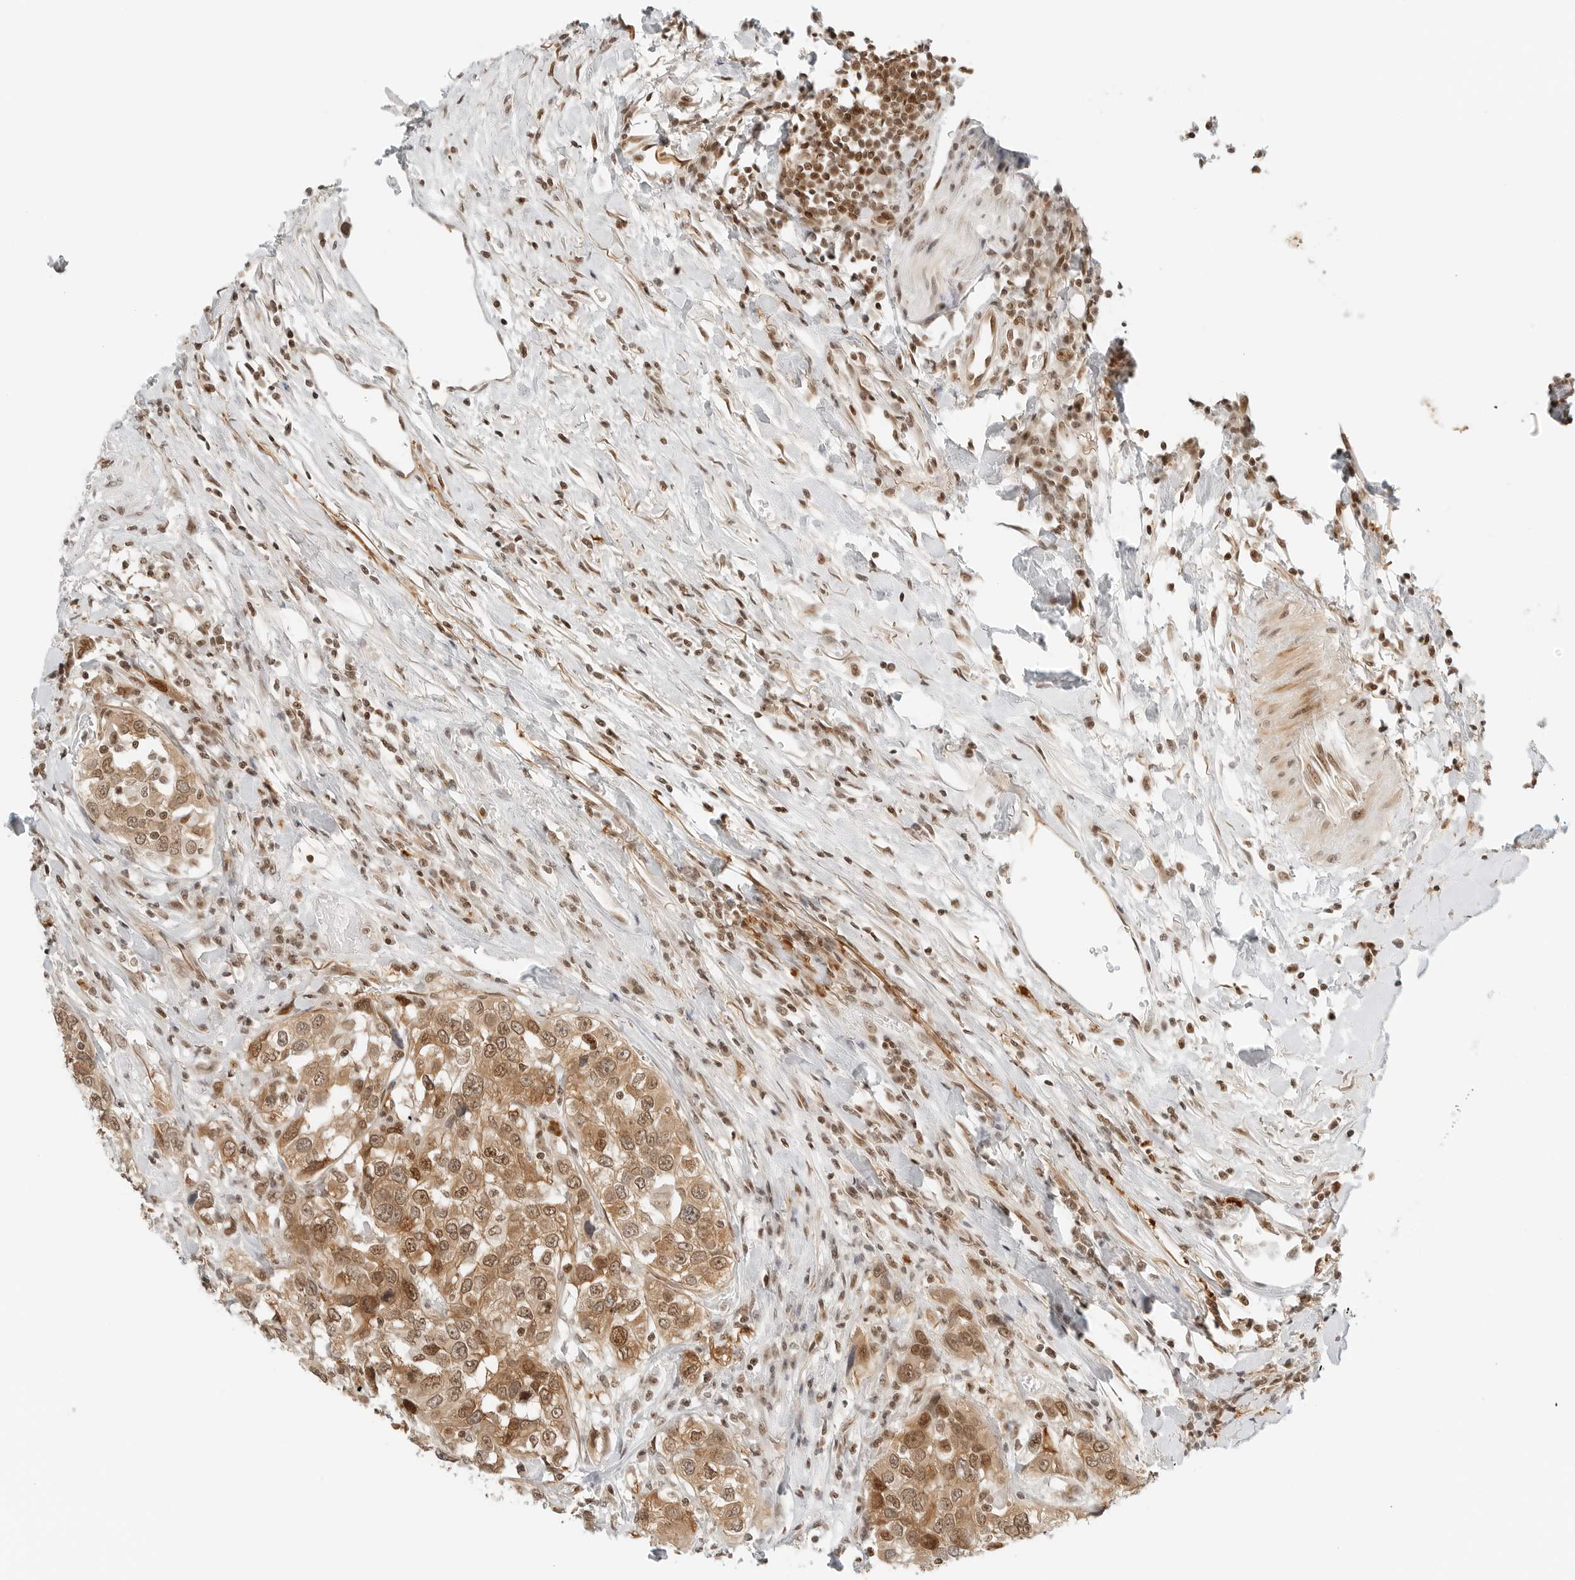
{"staining": {"intensity": "moderate", "quantity": ">75%", "location": "cytoplasmic/membranous,nuclear"}, "tissue": "urothelial cancer", "cell_type": "Tumor cells", "image_type": "cancer", "snomed": [{"axis": "morphology", "description": "Urothelial carcinoma, High grade"}, {"axis": "topography", "description": "Urinary bladder"}], "caption": "Immunohistochemical staining of urothelial cancer reveals medium levels of moderate cytoplasmic/membranous and nuclear positivity in approximately >75% of tumor cells. (Brightfield microscopy of DAB IHC at high magnification).", "gene": "CRTC2", "patient": {"sex": "female", "age": 80}}